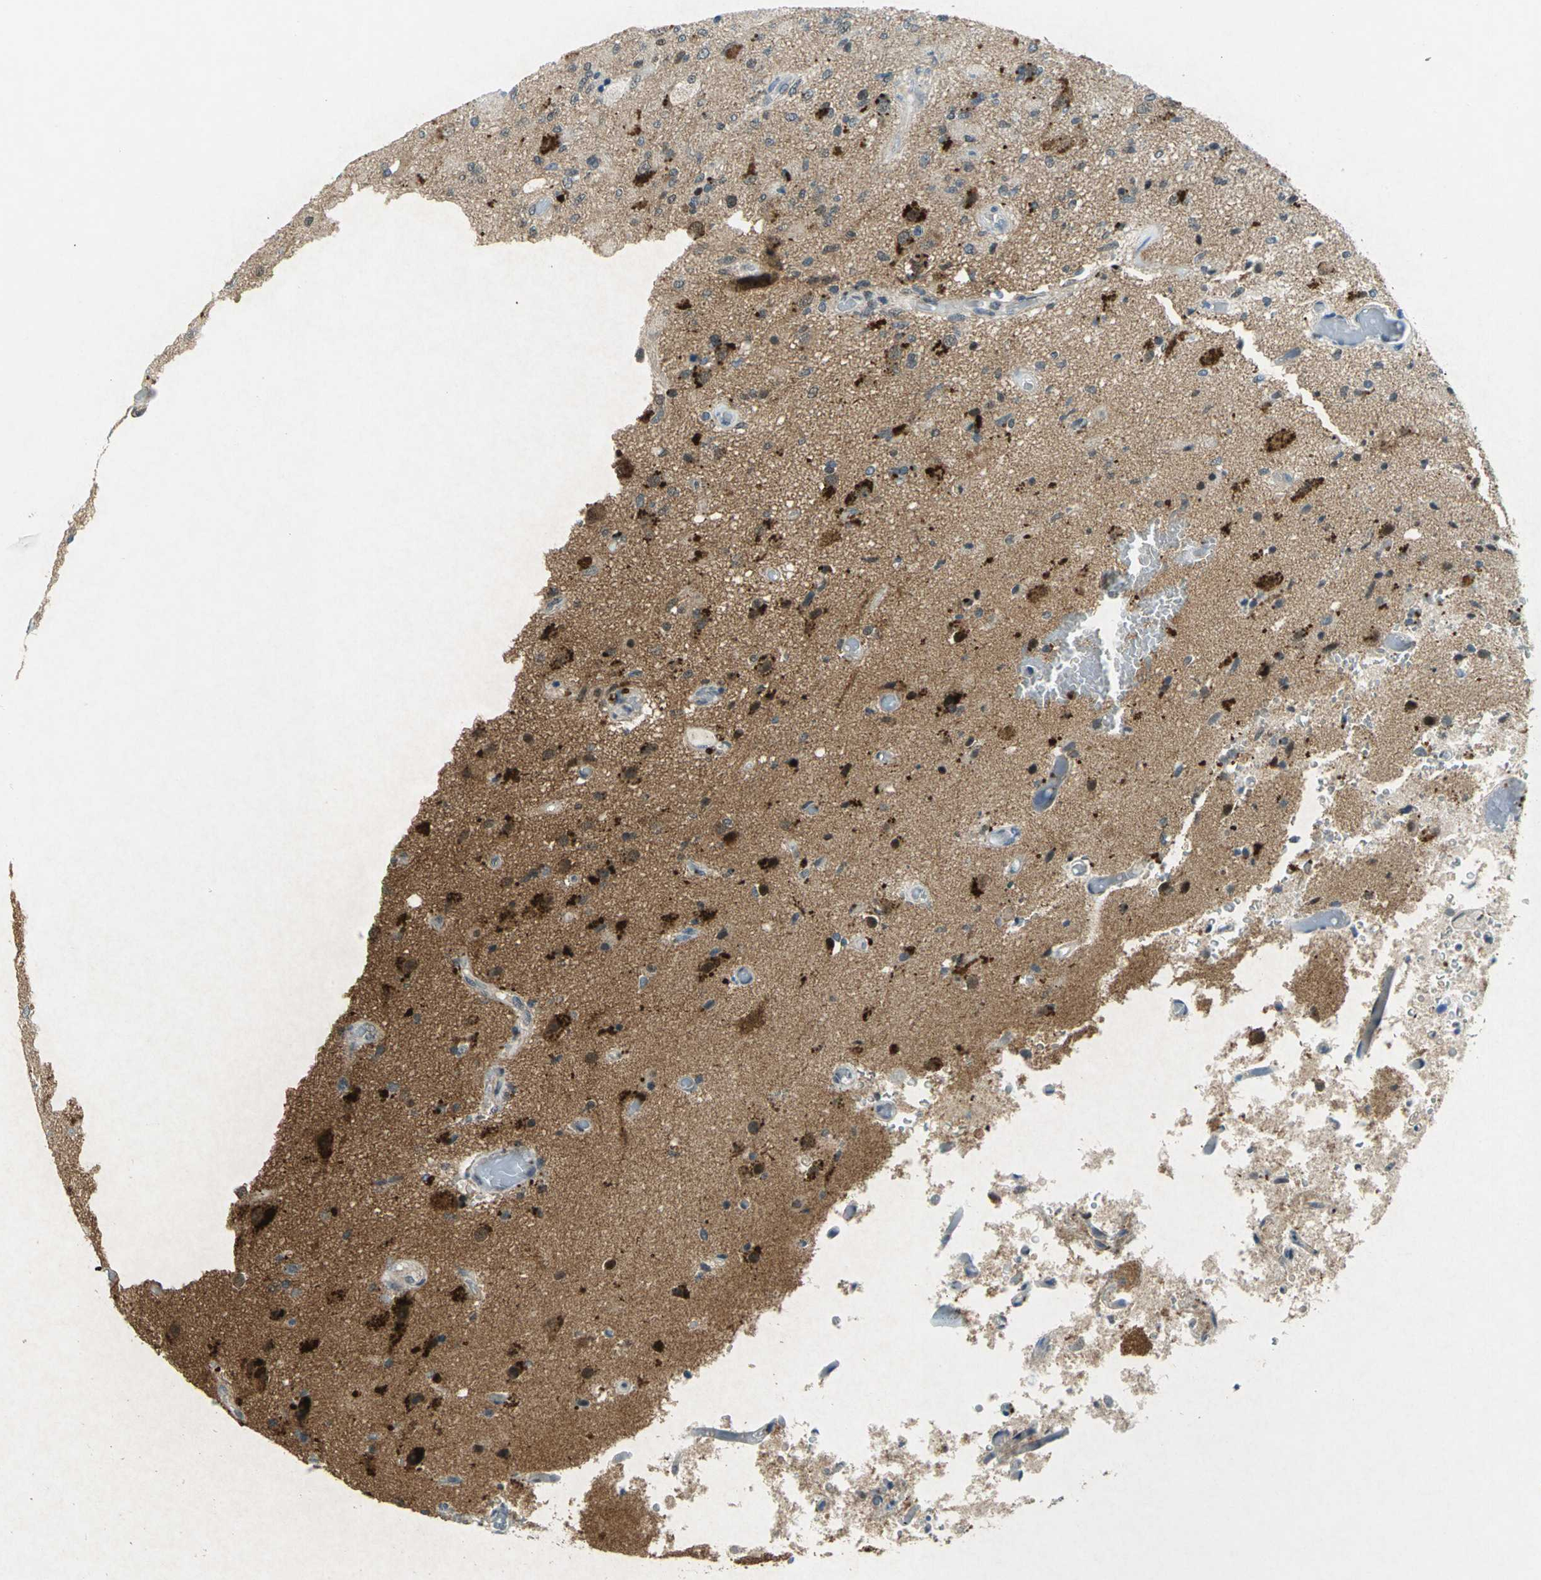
{"staining": {"intensity": "strong", "quantity": "25%-75%", "location": "cytoplasmic/membranous,nuclear"}, "tissue": "glioma", "cell_type": "Tumor cells", "image_type": "cancer", "snomed": [{"axis": "morphology", "description": "Normal tissue, NOS"}, {"axis": "morphology", "description": "Glioma, malignant, High grade"}, {"axis": "topography", "description": "Cerebral cortex"}], "caption": "DAB immunohistochemical staining of human glioma shows strong cytoplasmic/membranous and nuclear protein expression in about 25%-75% of tumor cells. Ihc stains the protein of interest in brown and the nuclei are stained blue.", "gene": "PIN1", "patient": {"sex": "male", "age": 77}}